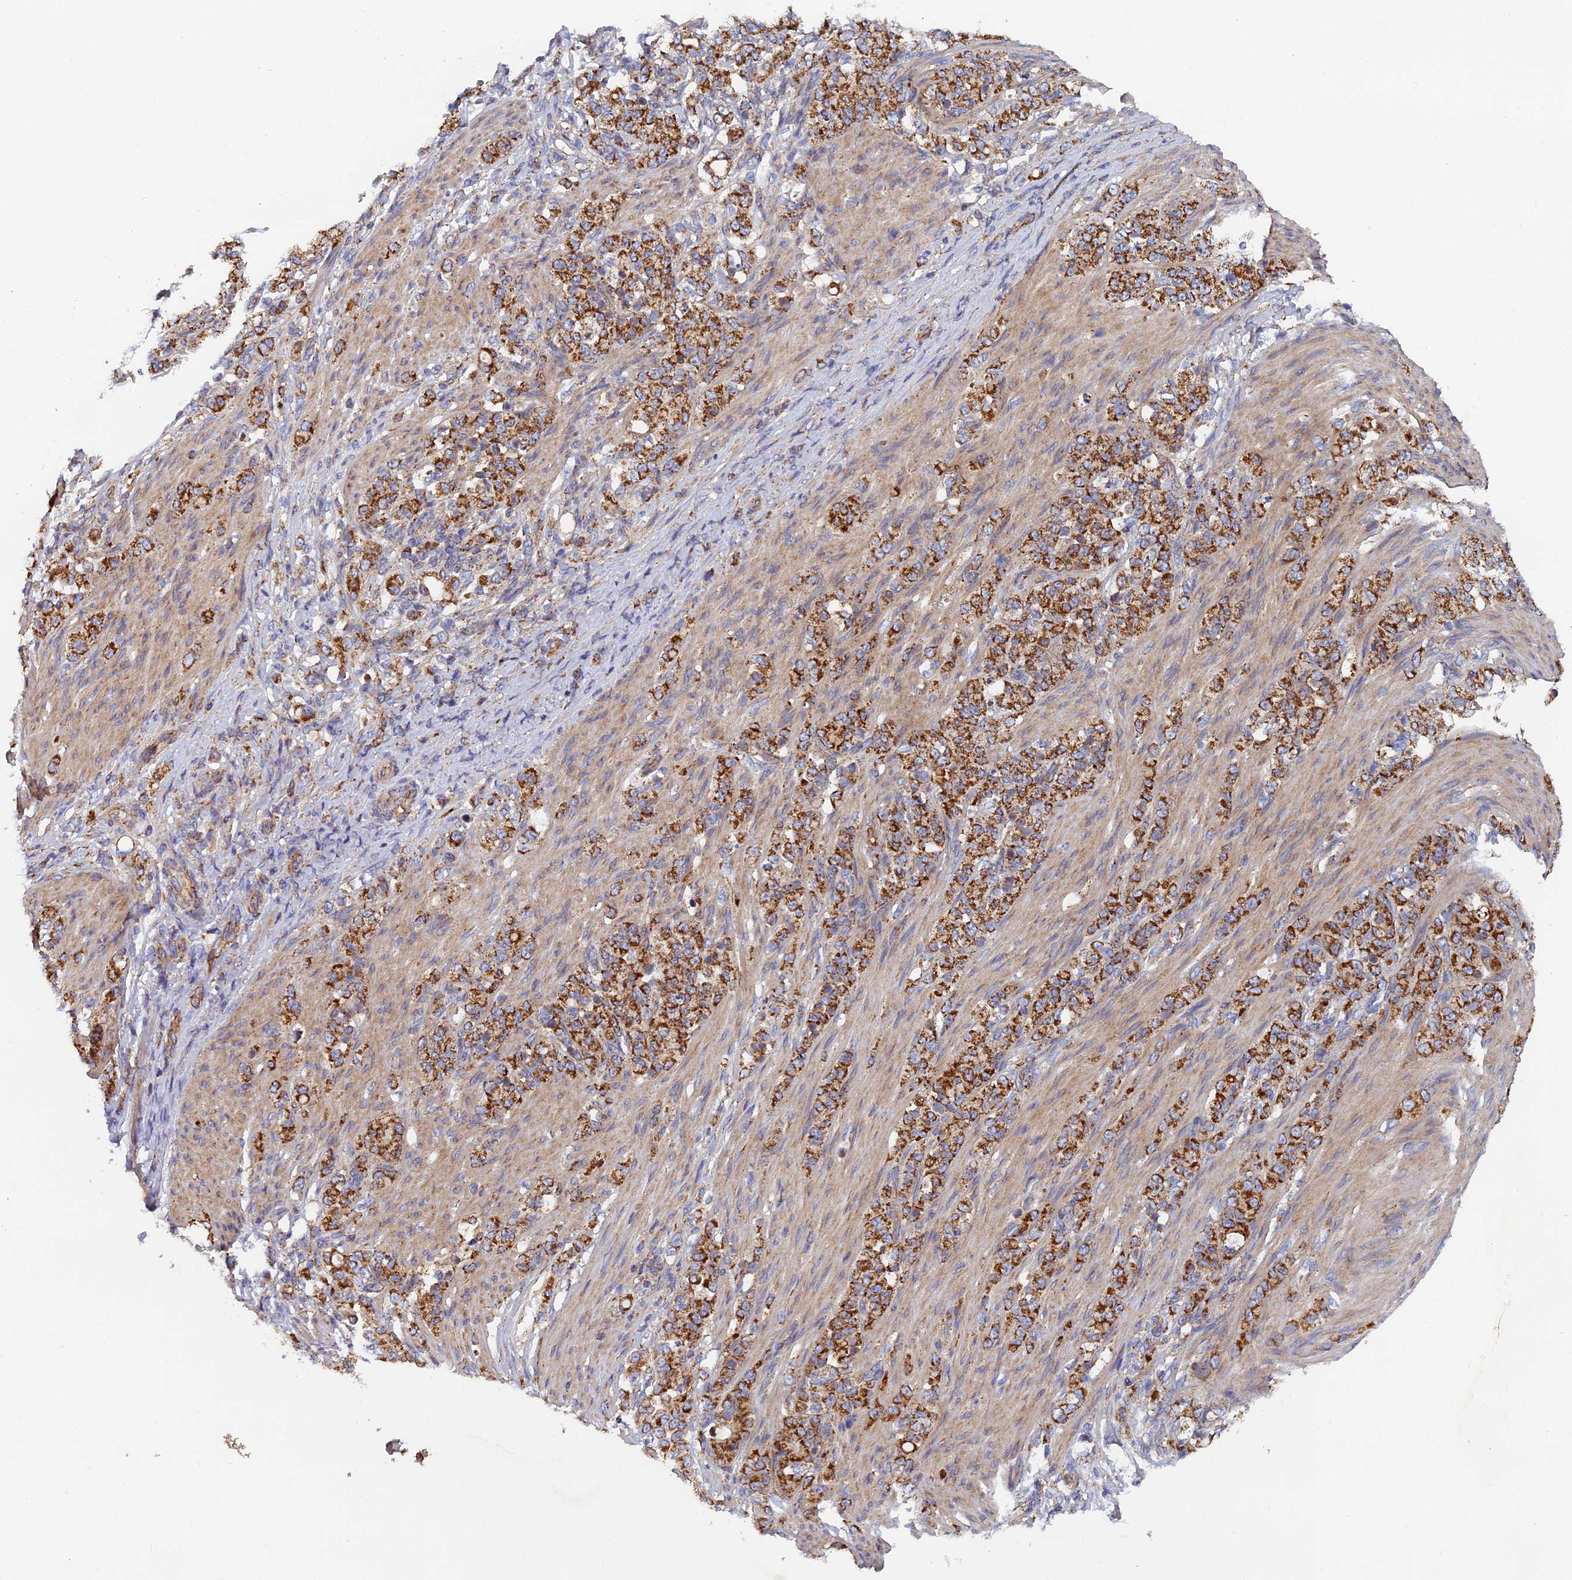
{"staining": {"intensity": "strong", "quantity": ">75%", "location": "cytoplasmic/membranous"}, "tissue": "stomach cancer", "cell_type": "Tumor cells", "image_type": "cancer", "snomed": [{"axis": "morphology", "description": "Adenocarcinoma, NOS"}, {"axis": "topography", "description": "Stomach"}], "caption": "Immunohistochemical staining of stomach adenocarcinoma exhibits high levels of strong cytoplasmic/membranous positivity in approximately >75% of tumor cells.", "gene": "MRPS9", "patient": {"sex": "female", "age": 79}}